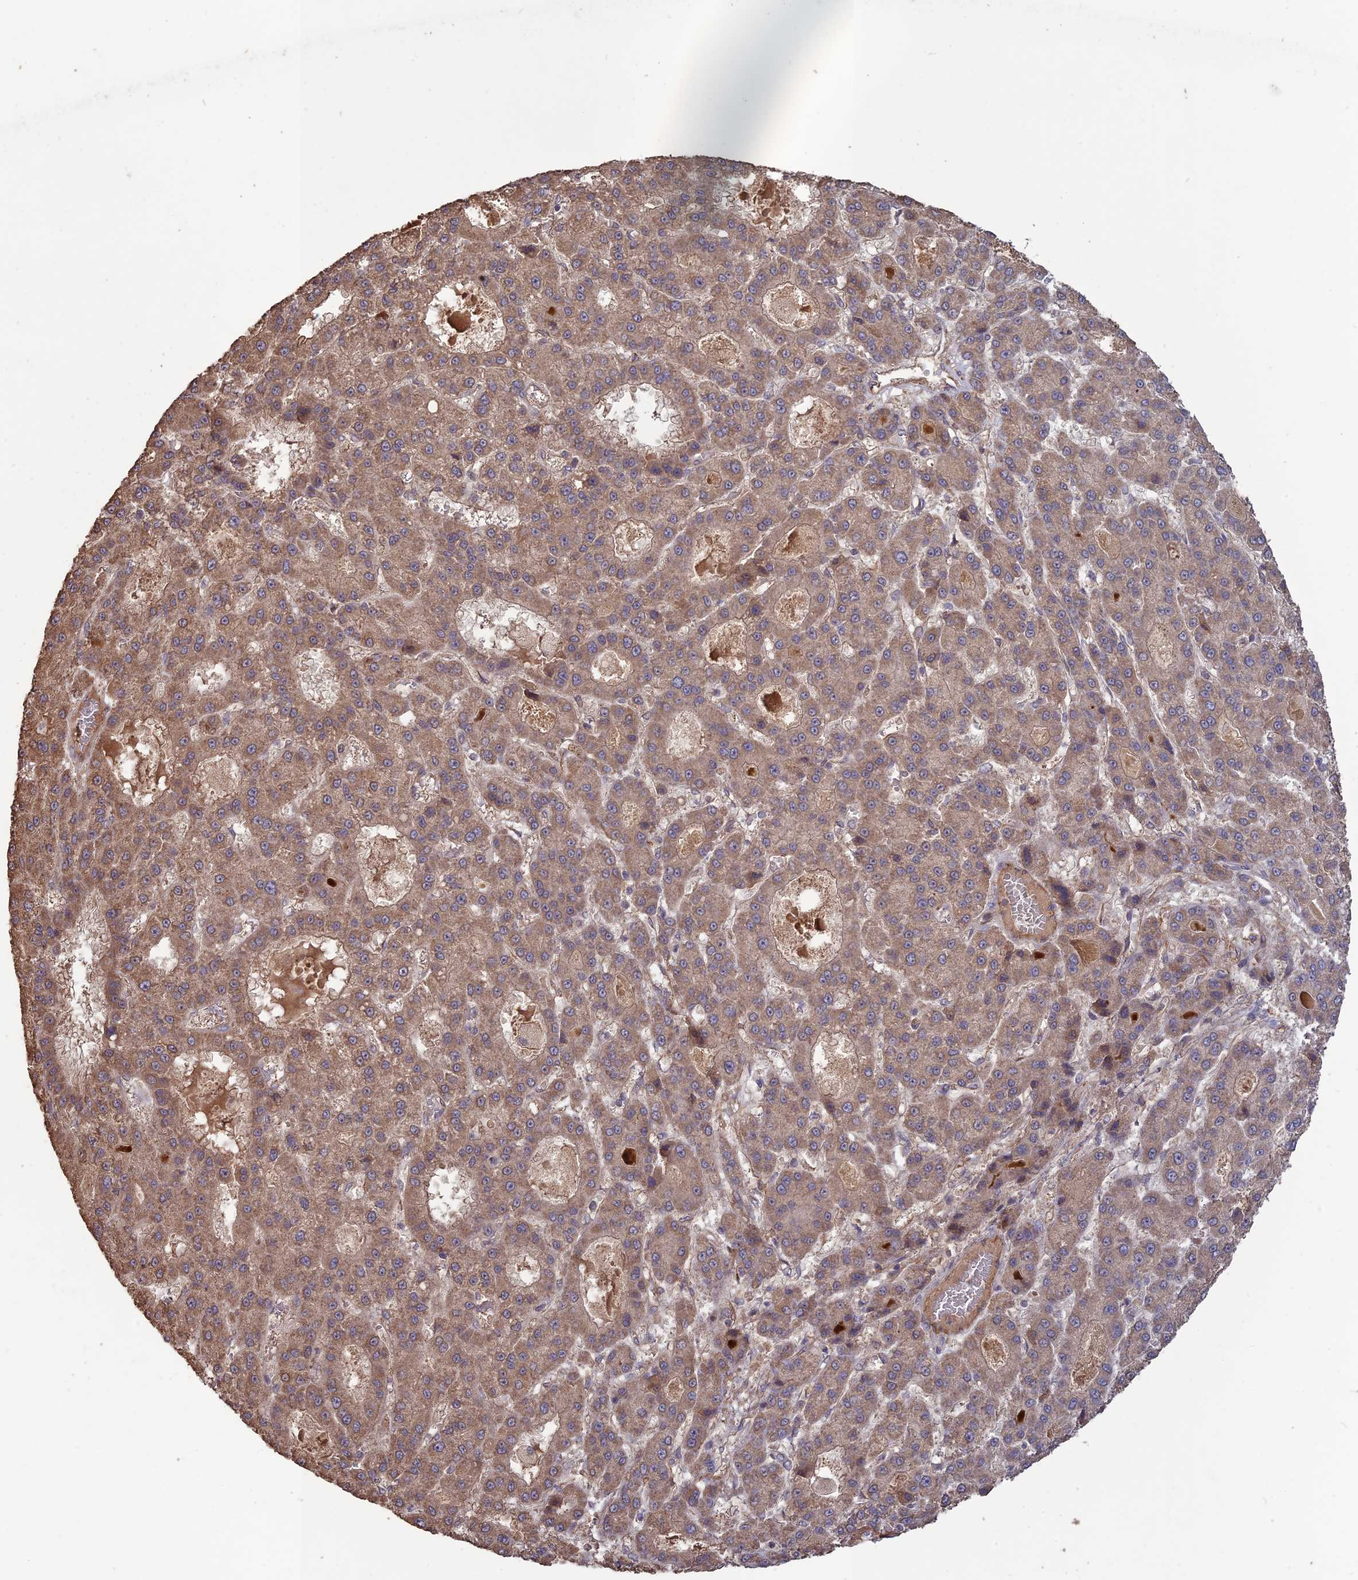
{"staining": {"intensity": "moderate", "quantity": ">75%", "location": "cytoplasmic/membranous"}, "tissue": "liver cancer", "cell_type": "Tumor cells", "image_type": "cancer", "snomed": [{"axis": "morphology", "description": "Carcinoma, Hepatocellular, NOS"}, {"axis": "topography", "description": "Liver"}], "caption": "Liver cancer (hepatocellular carcinoma) stained for a protein (brown) shows moderate cytoplasmic/membranous positive expression in approximately >75% of tumor cells.", "gene": "LAYN", "patient": {"sex": "male", "age": 70}}